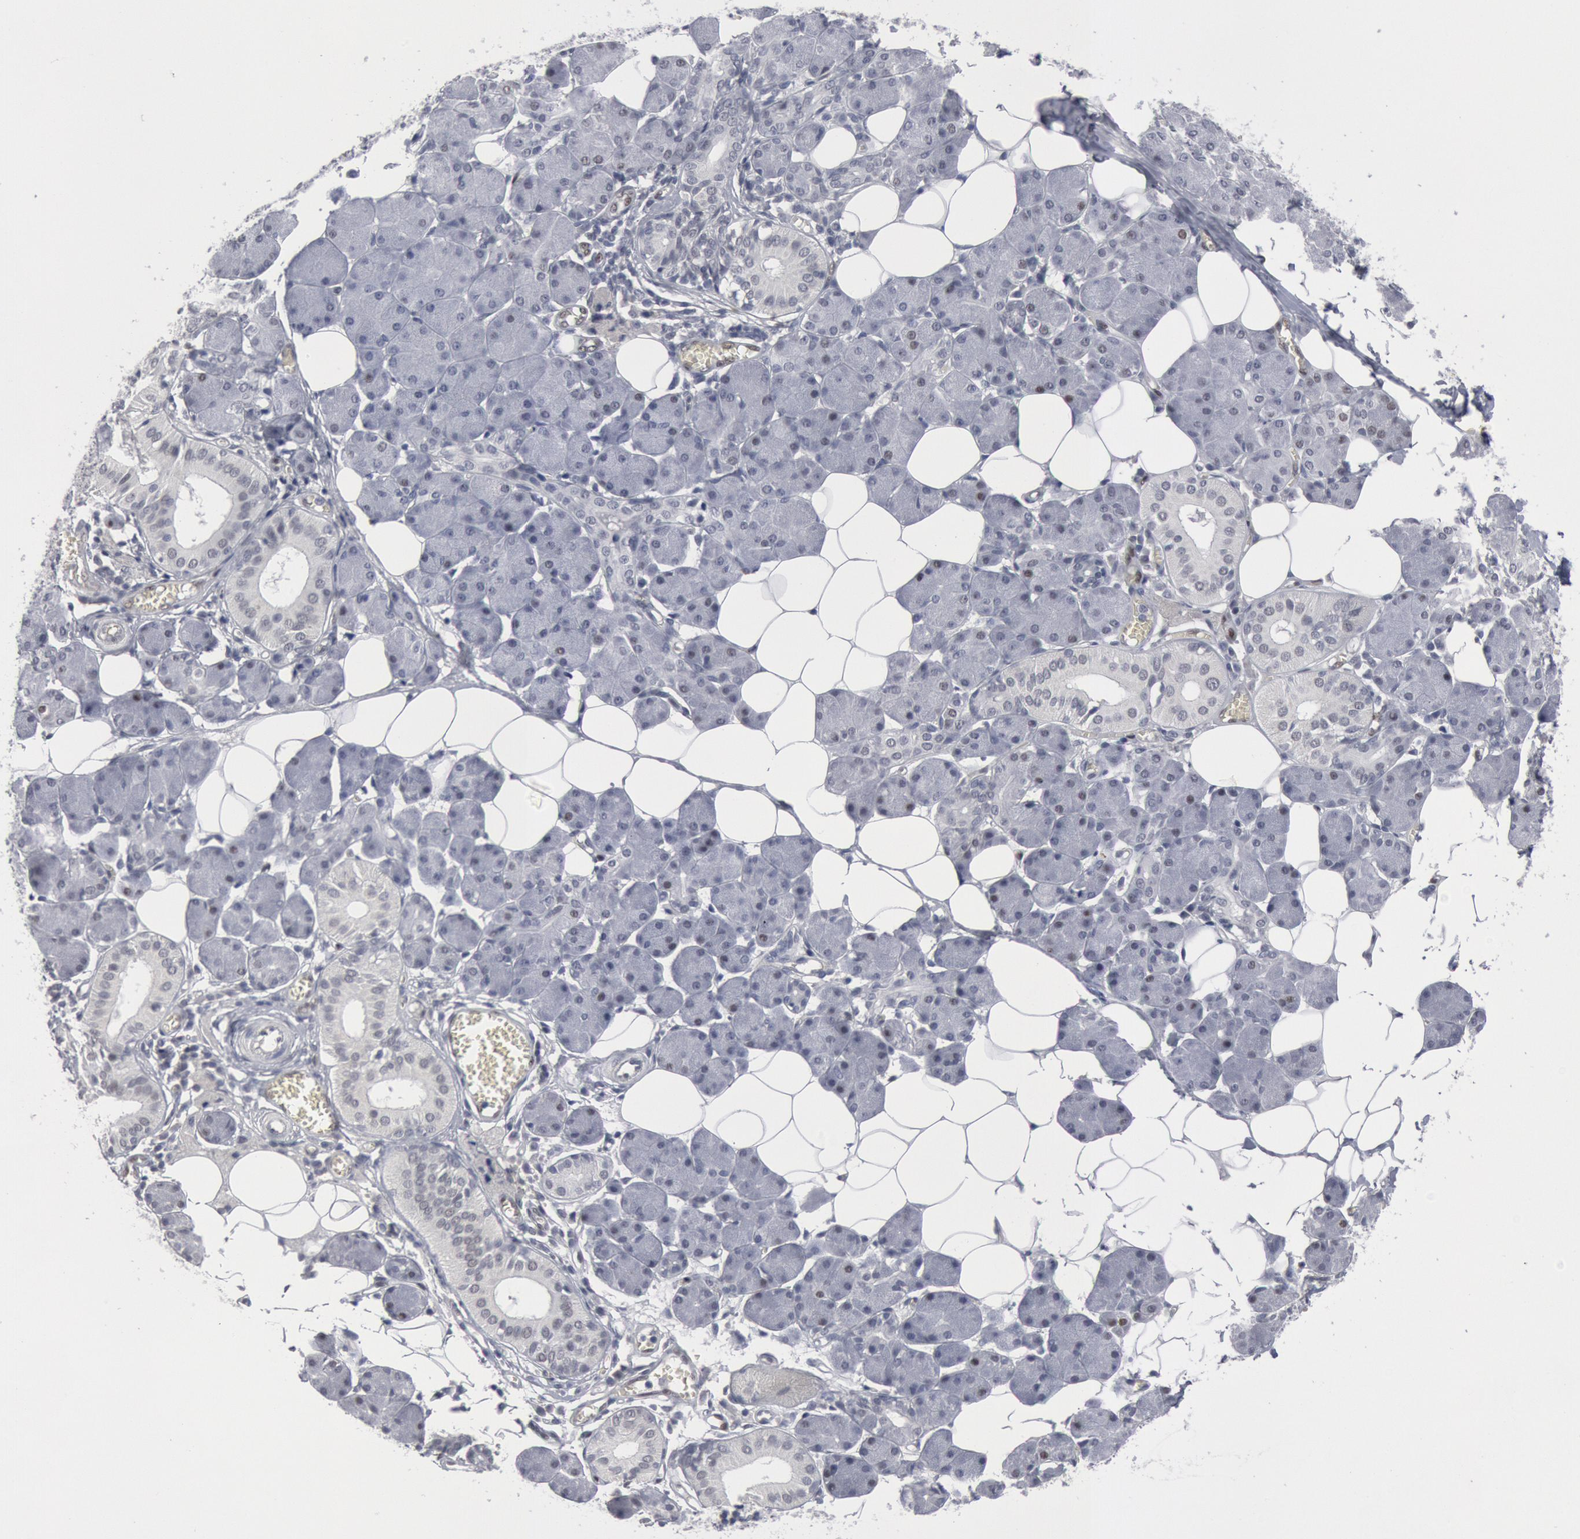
{"staining": {"intensity": "negative", "quantity": "none", "location": "none"}, "tissue": "salivary gland", "cell_type": "Glandular cells", "image_type": "normal", "snomed": [{"axis": "morphology", "description": "Normal tissue, NOS"}, {"axis": "morphology", "description": "Adenoma, NOS"}, {"axis": "topography", "description": "Salivary gland"}], "caption": "Glandular cells are negative for protein expression in benign human salivary gland. (Immunohistochemistry (ihc), brightfield microscopy, high magnification).", "gene": "FOXO1", "patient": {"sex": "female", "age": 32}}